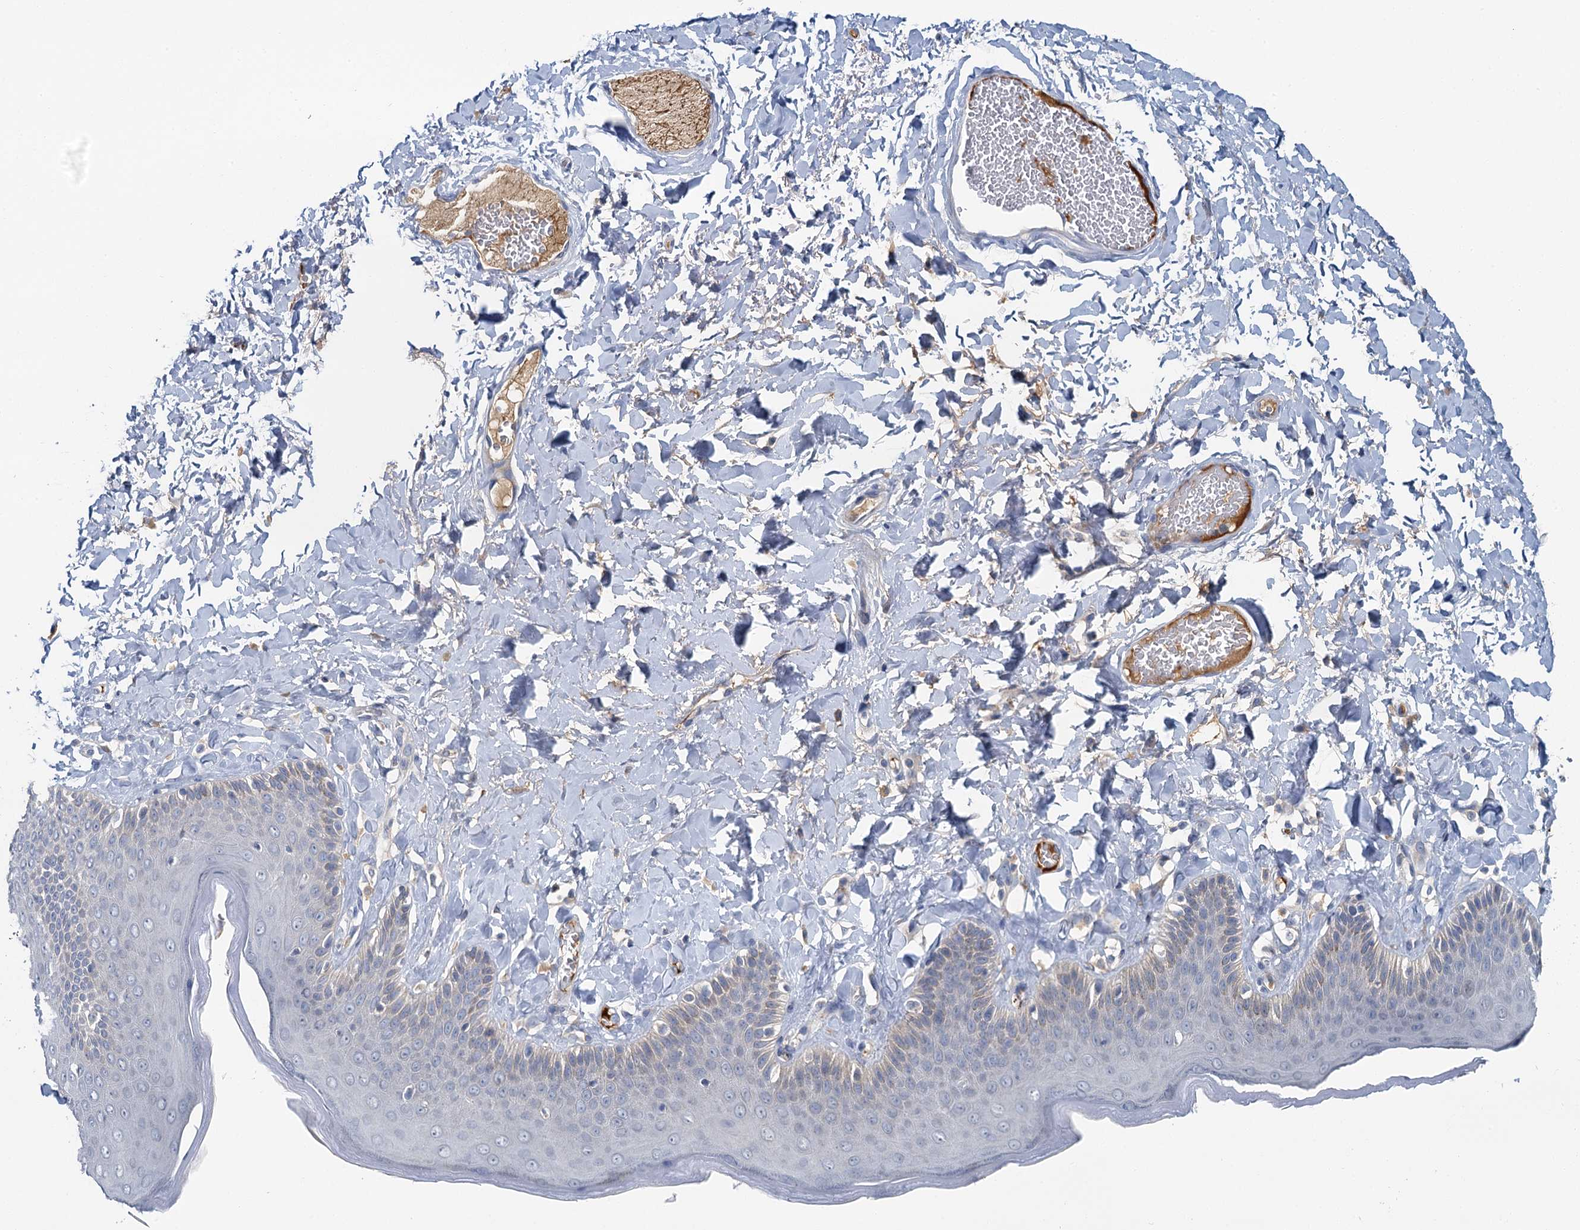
{"staining": {"intensity": "moderate", "quantity": "<25%", "location": "cytoplasmic/membranous"}, "tissue": "skin", "cell_type": "Epidermal cells", "image_type": "normal", "snomed": [{"axis": "morphology", "description": "Normal tissue, NOS"}, {"axis": "topography", "description": "Anal"}], "caption": "An immunohistochemistry (IHC) histopathology image of unremarkable tissue is shown. Protein staining in brown highlights moderate cytoplasmic/membranous positivity in skin within epidermal cells. (Stains: DAB (3,3'-diaminobenzidine) in brown, nuclei in blue, Microscopy: brightfield microscopy at high magnification).", "gene": "SPINK9", "patient": {"sex": "male", "age": 69}}